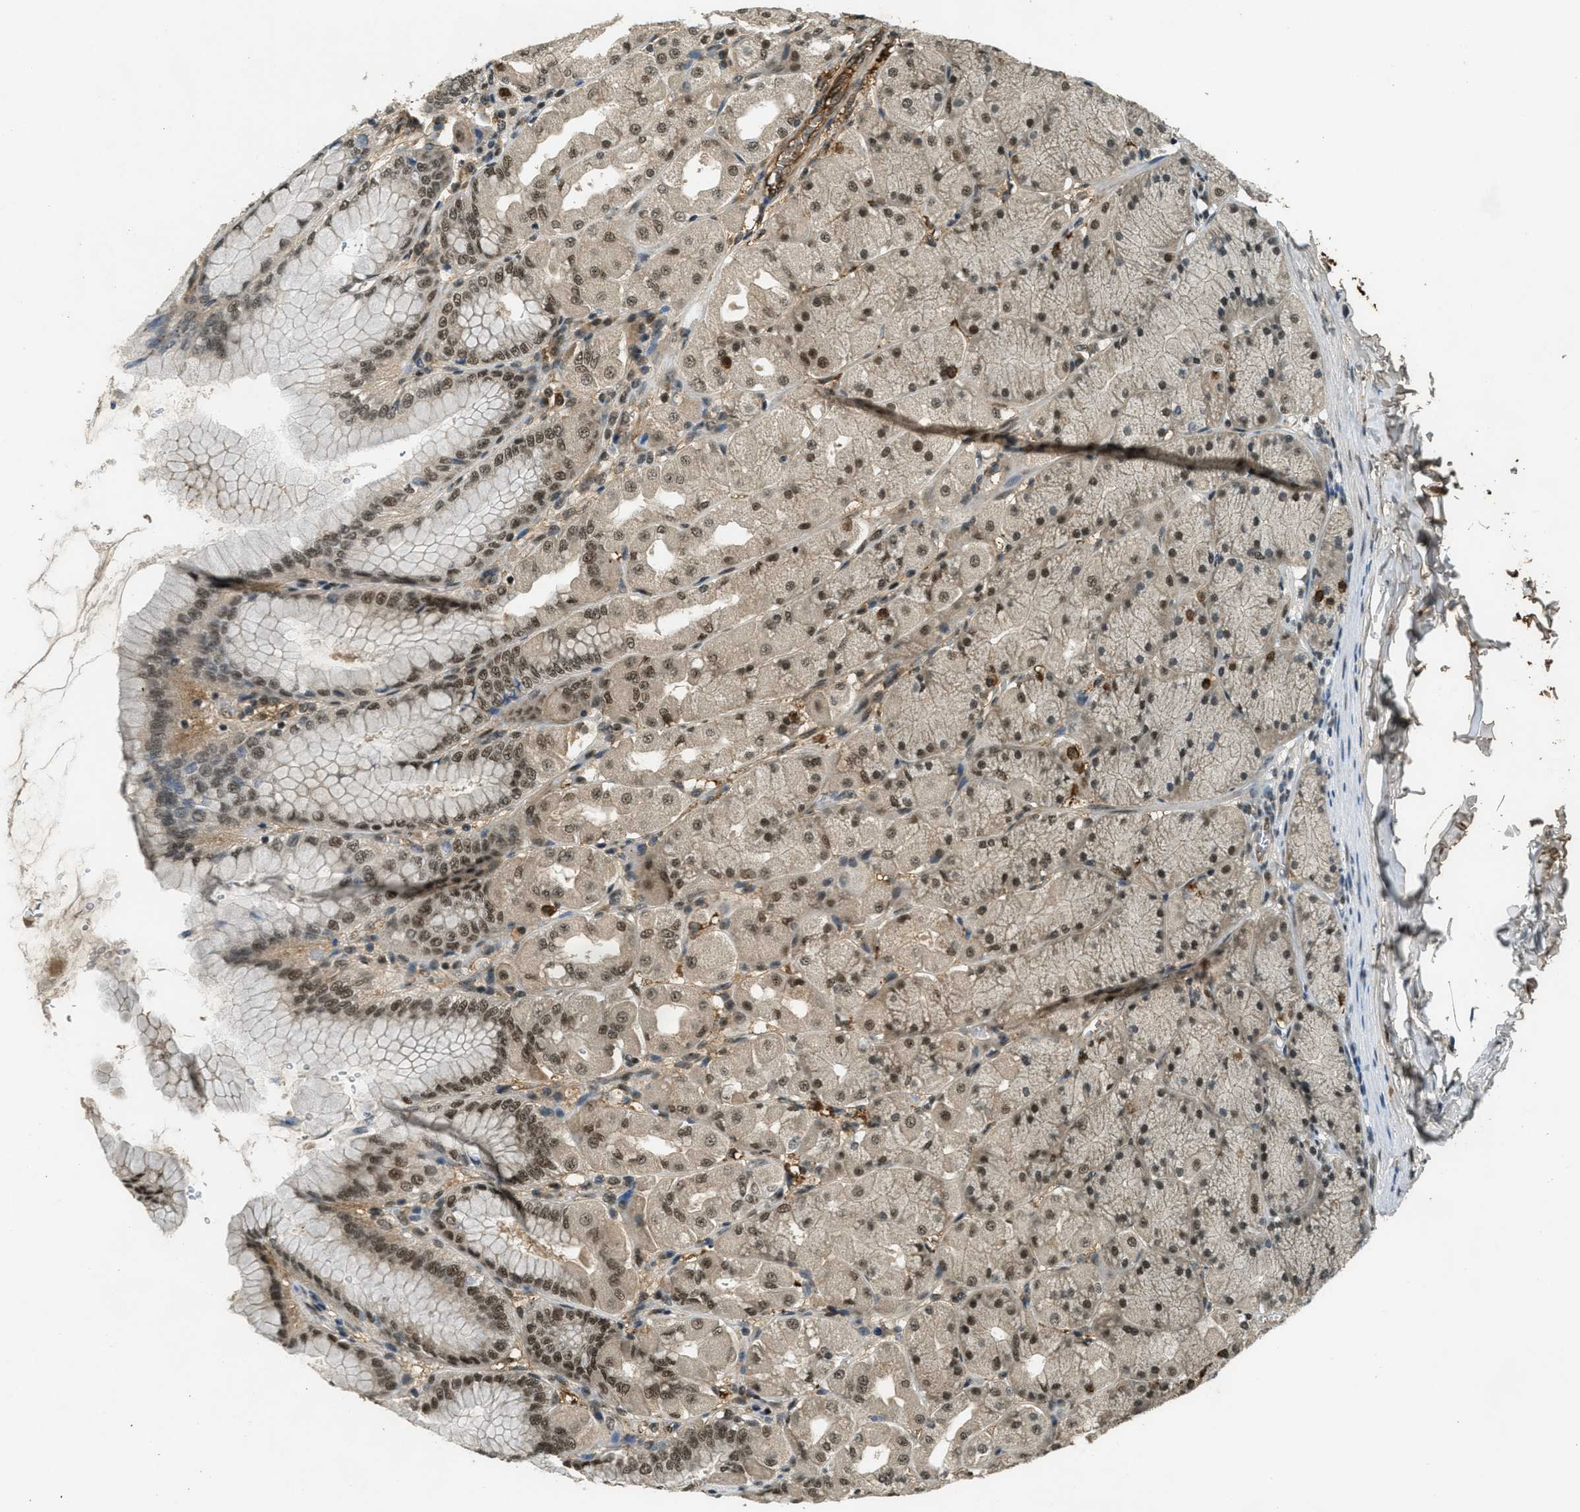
{"staining": {"intensity": "strong", "quantity": ">75%", "location": "cytoplasmic/membranous,nuclear"}, "tissue": "stomach", "cell_type": "Glandular cells", "image_type": "normal", "snomed": [{"axis": "morphology", "description": "Normal tissue, NOS"}, {"axis": "topography", "description": "Stomach, upper"}], "caption": "This image displays immunohistochemistry staining of normal human stomach, with high strong cytoplasmic/membranous,nuclear positivity in about >75% of glandular cells.", "gene": "ZNF148", "patient": {"sex": "female", "age": 56}}